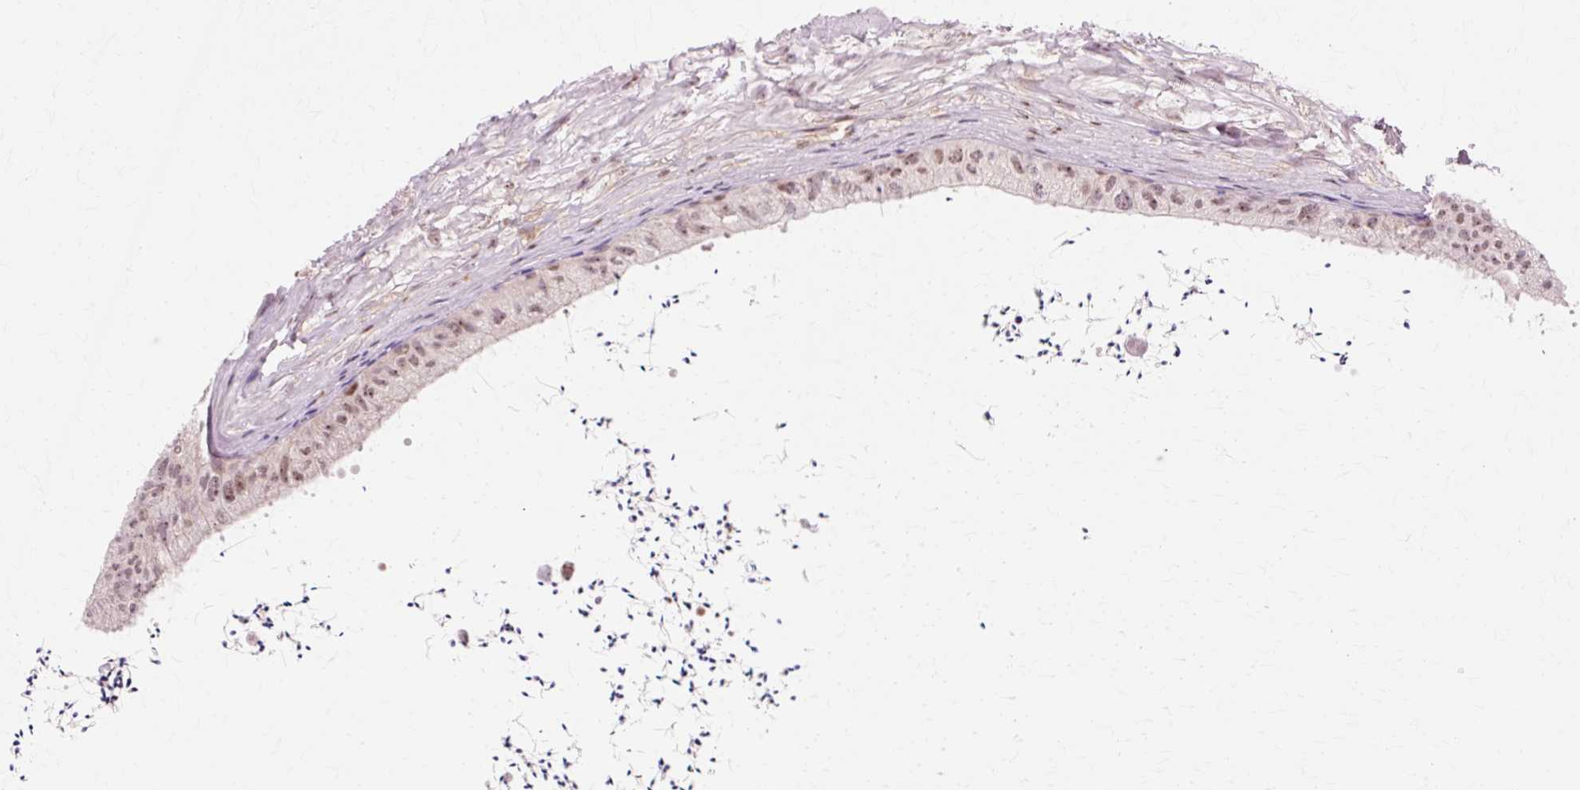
{"staining": {"intensity": "moderate", "quantity": ">75%", "location": "nuclear"}, "tissue": "epididymis", "cell_type": "Glandular cells", "image_type": "normal", "snomed": [{"axis": "morphology", "description": "Normal tissue, NOS"}, {"axis": "topography", "description": "Epididymis"}, {"axis": "topography", "description": "Peripheral nerve tissue"}], "caption": "This histopathology image demonstrates IHC staining of normal epididymis, with medium moderate nuclear expression in about >75% of glandular cells.", "gene": "MACROD2", "patient": {"sex": "male", "age": 32}}